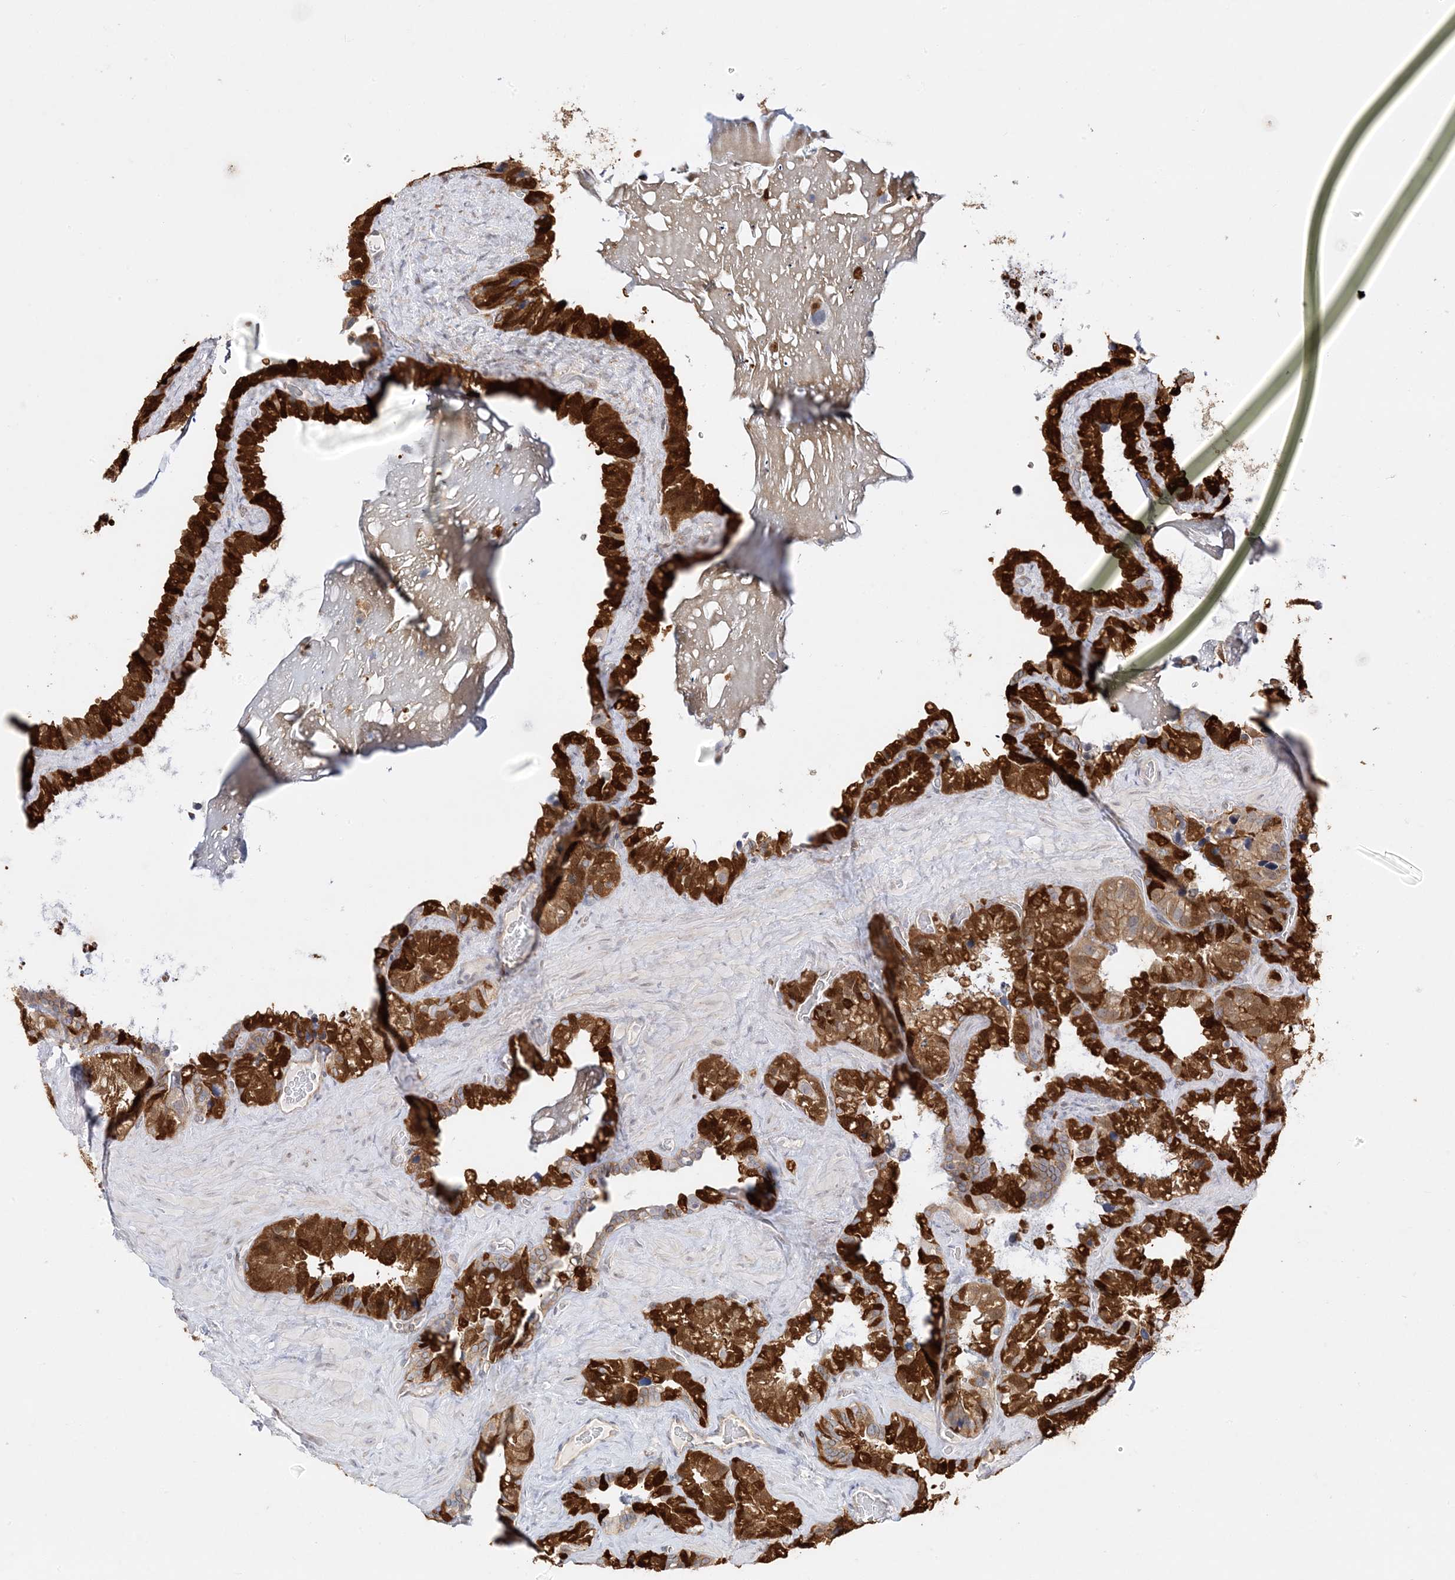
{"staining": {"intensity": "strong", "quantity": ">75%", "location": "cytoplasmic/membranous"}, "tissue": "seminal vesicle", "cell_type": "Glandular cells", "image_type": "normal", "snomed": [{"axis": "morphology", "description": "Normal tissue, NOS"}, {"axis": "topography", "description": "Prostate"}, {"axis": "topography", "description": "Seminal veicle"}], "caption": "Immunohistochemical staining of unremarkable seminal vesicle exhibits high levels of strong cytoplasmic/membranous staining in about >75% of glandular cells. The staining is performed using DAB brown chromogen to label protein expression. The nuclei are counter-stained blue using hematoxylin.", "gene": "C2CD2", "patient": {"sex": "male", "age": 68}}